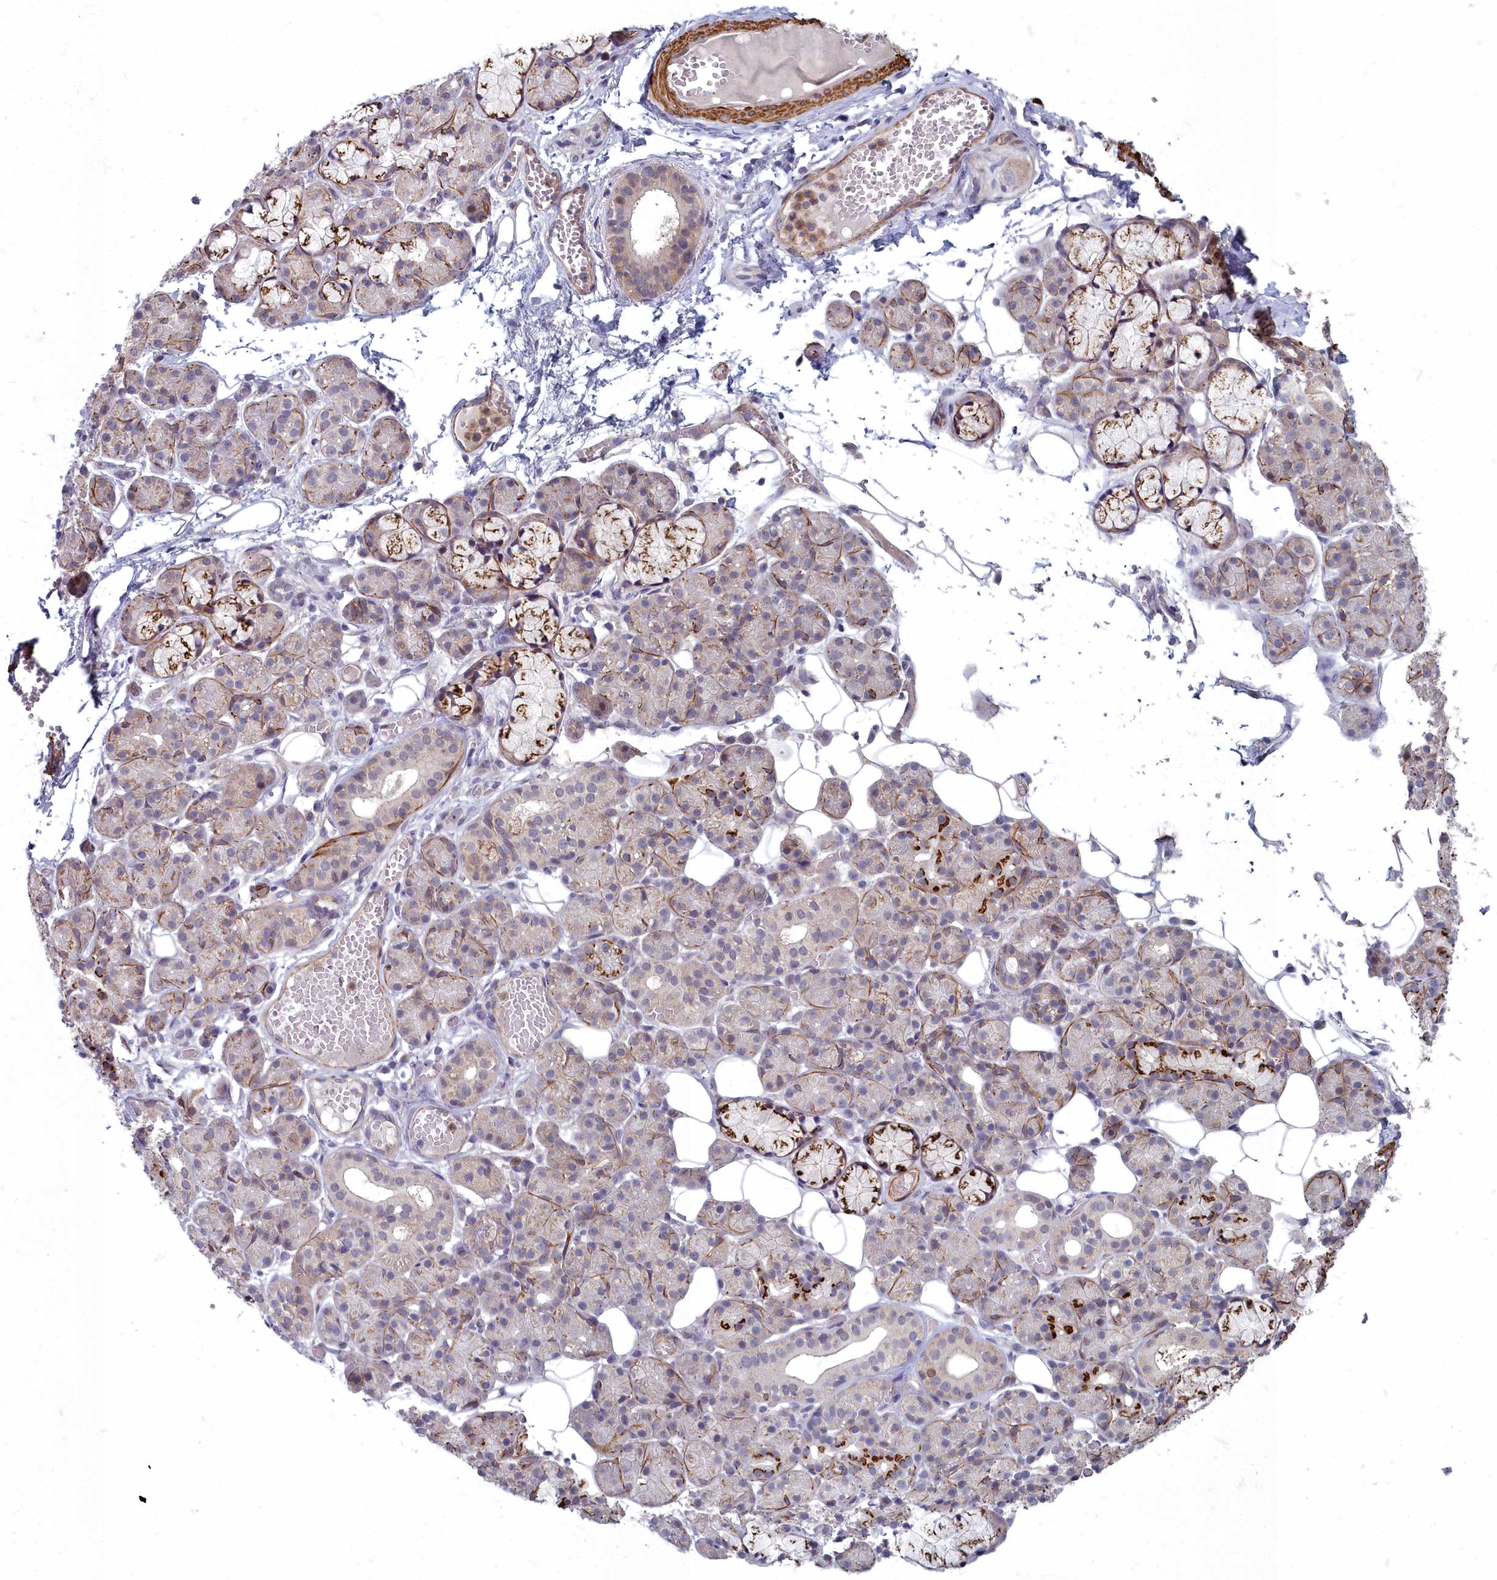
{"staining": {"intensity": "strong", "quantity": "<25%", "location": "cytoplasmic/membranous"}, "tissue": "salivary gland", "cell_type": "Glandular cells", "image_type": "normal", "snomed": [{"axis": "morphology", "description": "Normal tissue, NOS"}, {"axis": "topography", "description": "Salivary gland"}], "caption": "Brown immunohistochemical staining in benign salivary gland reveals strong cytoplasmic/membranous staining in approximately <25% of glandular cells. The protein is shown in brown color, while the nuclei are stained blue.", "gene": "ZNF626", "patient": {"sex": "male", "age": 63}}